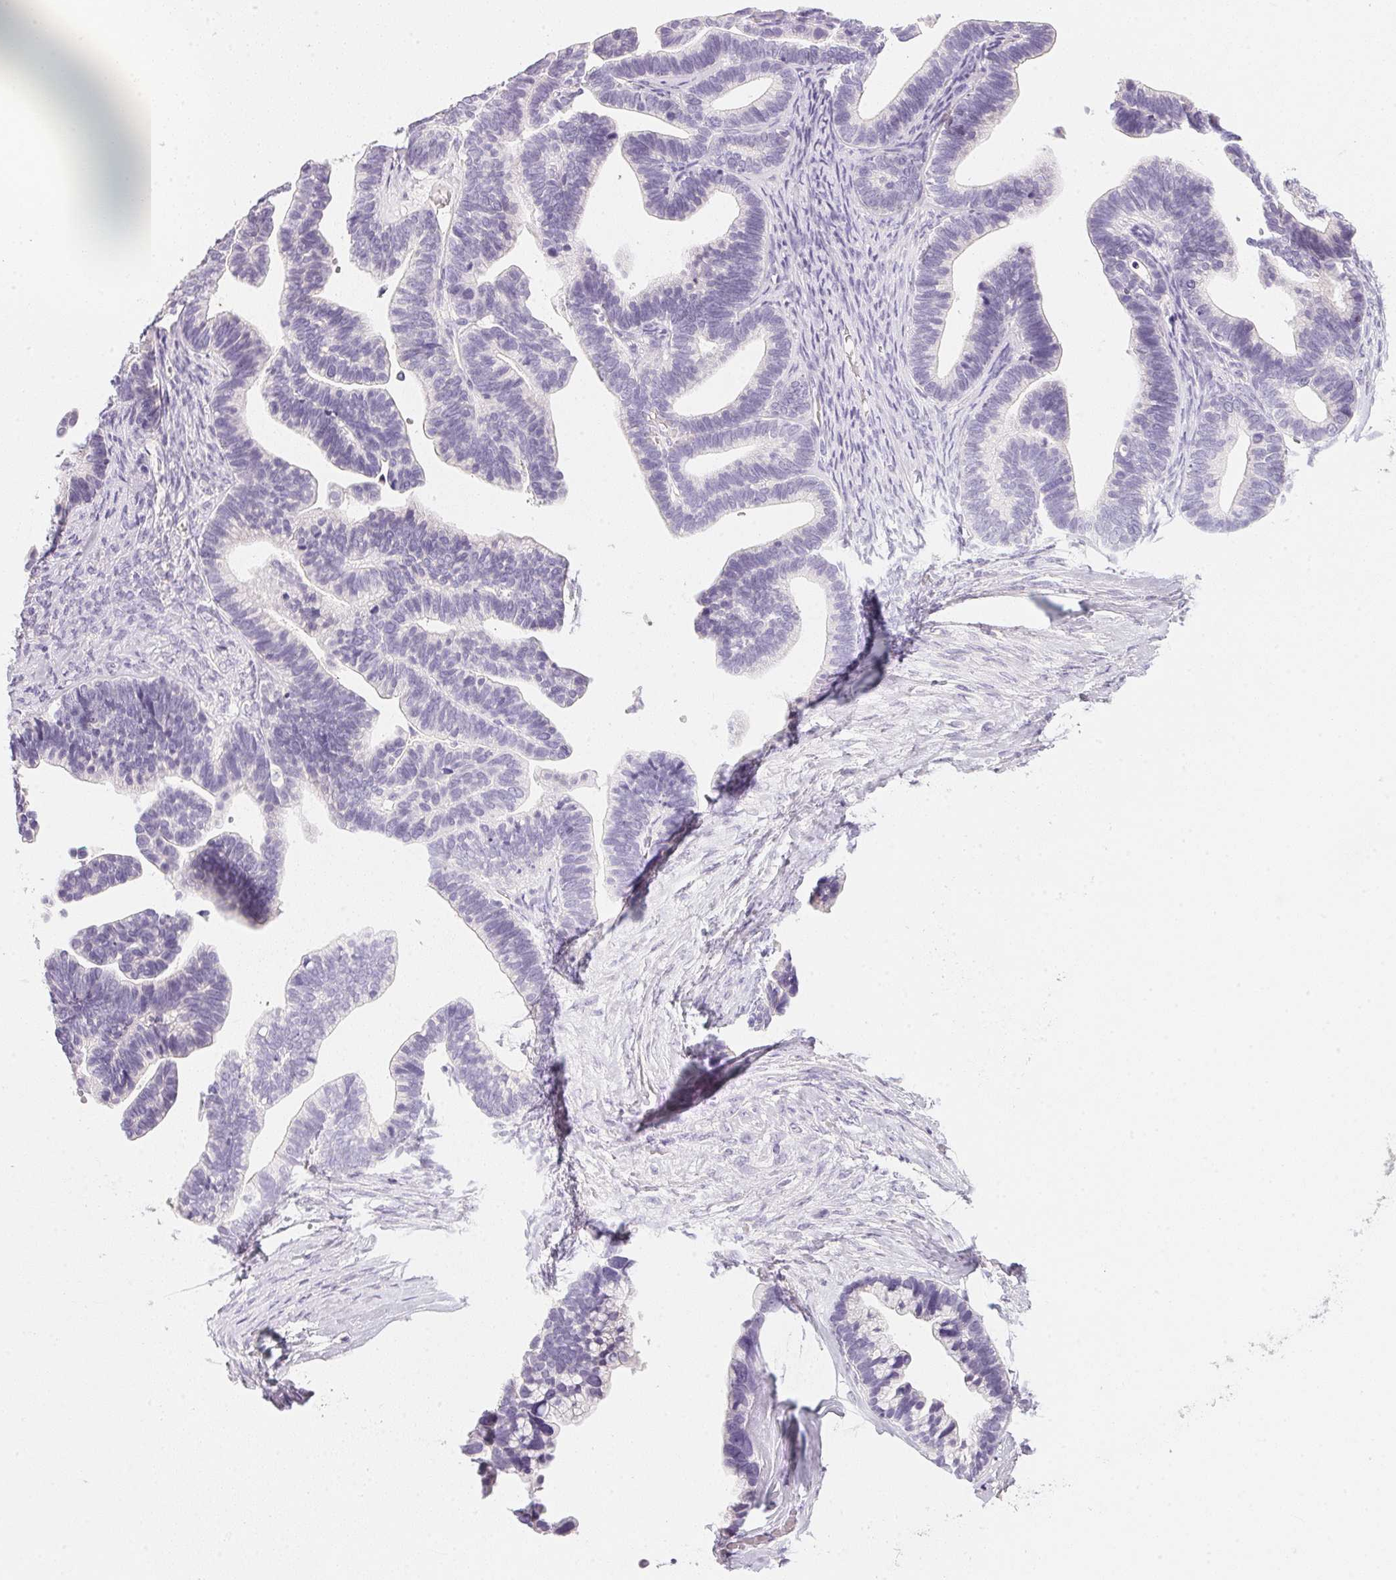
{"staining": {"intensity": "negative", "quantity": "none", "location": "none"}, "tissue": "ovarian cancer", "cell_type": "Tumor cells", "image_type": "cancer", "snomed": [{"axis": "morphology", "description": "Cystadenocarcinoma, serous, NOS"}, {"axis": "topography", "description": "Ovary"}], "caption": "A micrograph of ovarian cancer (serous cystadenocarcinoma) stained for a protein exhibits no brown staining in tumor cells. (DAB immunohistochemistry (IHC), high magnification).", "gene": "ACP3", "patient": {"sex": "female", "age": 56}}